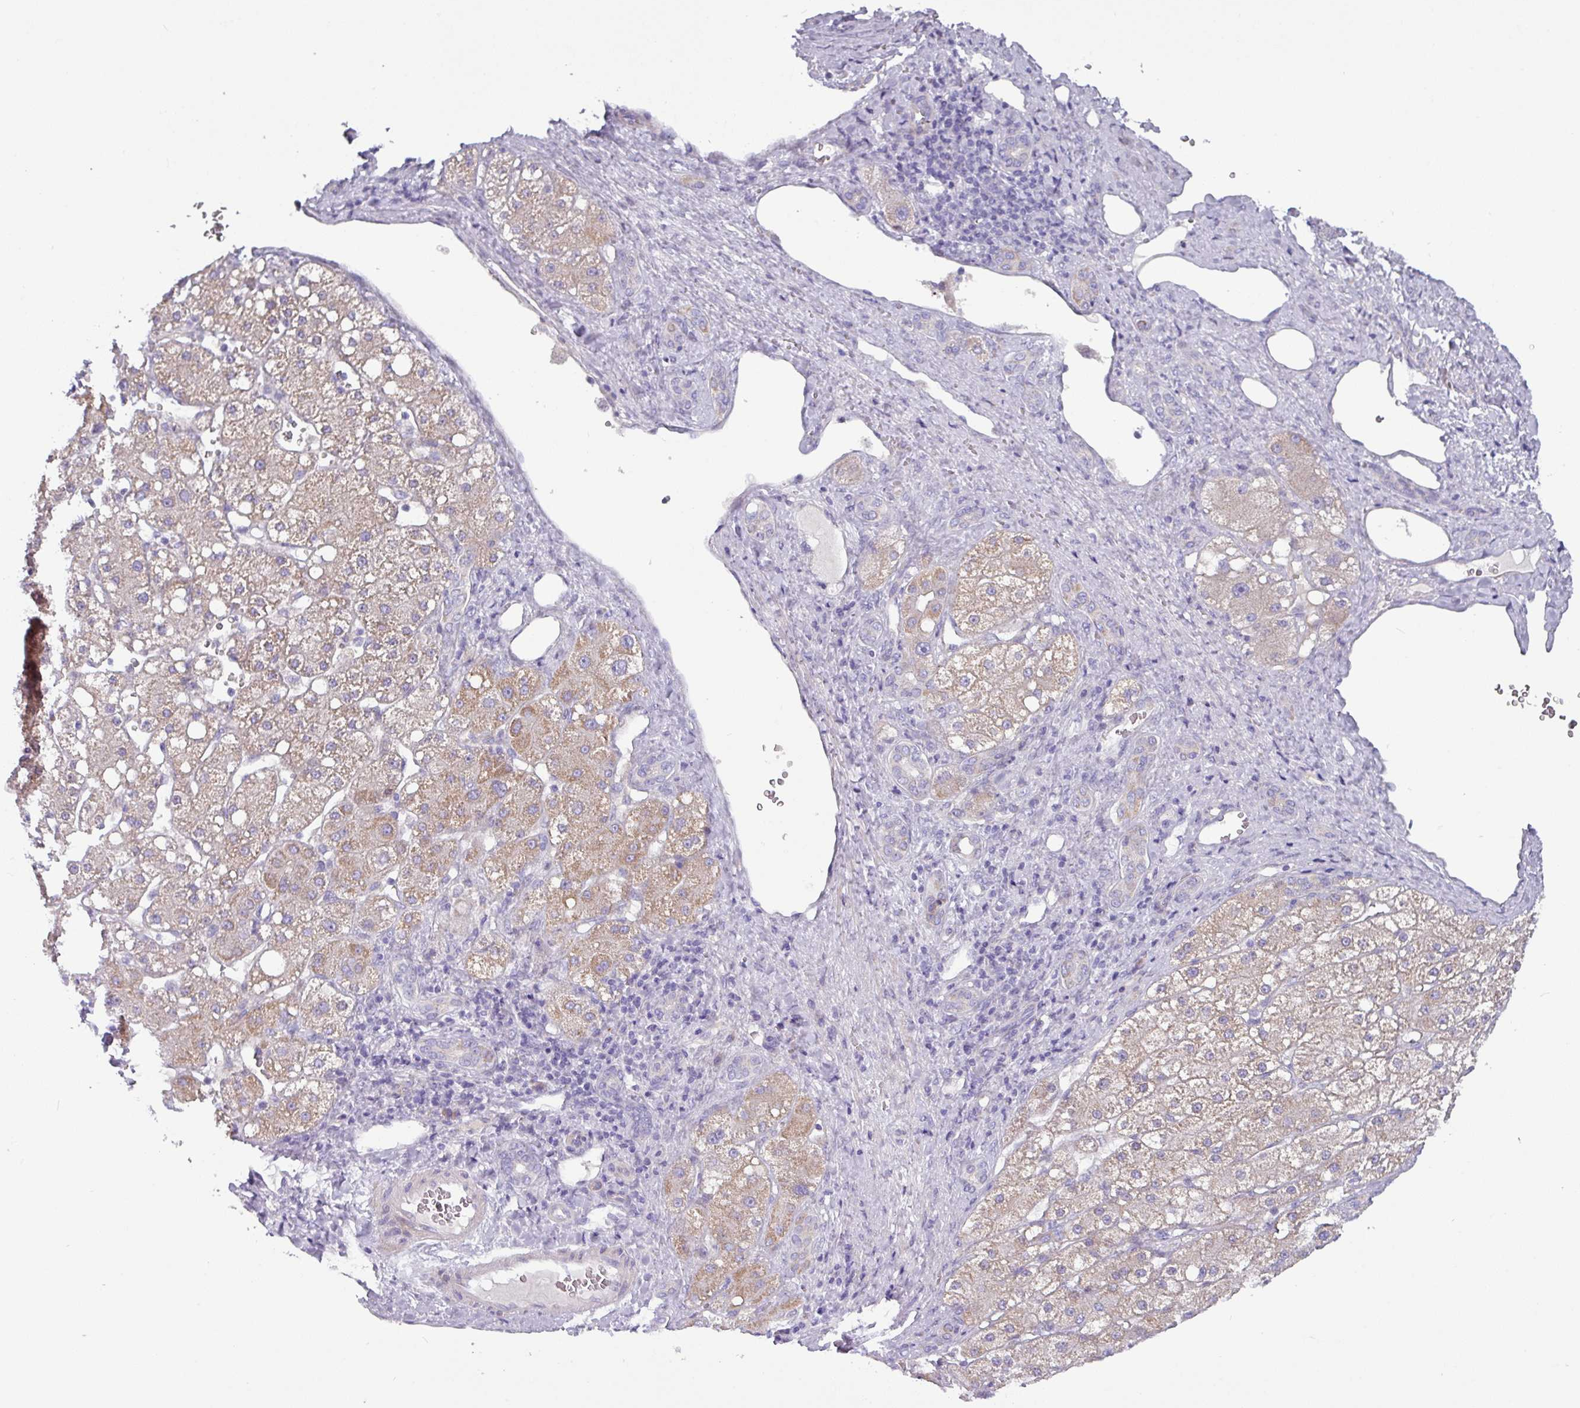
{"staining": {"intensity": "weak", "quantity": "25%-75%", "location": "cytoplasmic/membranous"}, "tissue": "liver cancer", "cell_type": "Tumor cells", "image_type": "cancer", "snomed": [{"axis": "morphology", "description": "Carcinoma, Hepatocellular, NOS"}, {"axis": "topography", "description": "Liver"}], "caption": "Liver hepatocellular carcinoma stained for a protein demonstrates weak cytoplasmic/membranous positivity in tumor cells.", "gene": "RGS16", "patient": {"sex": "male", "age": 67}}